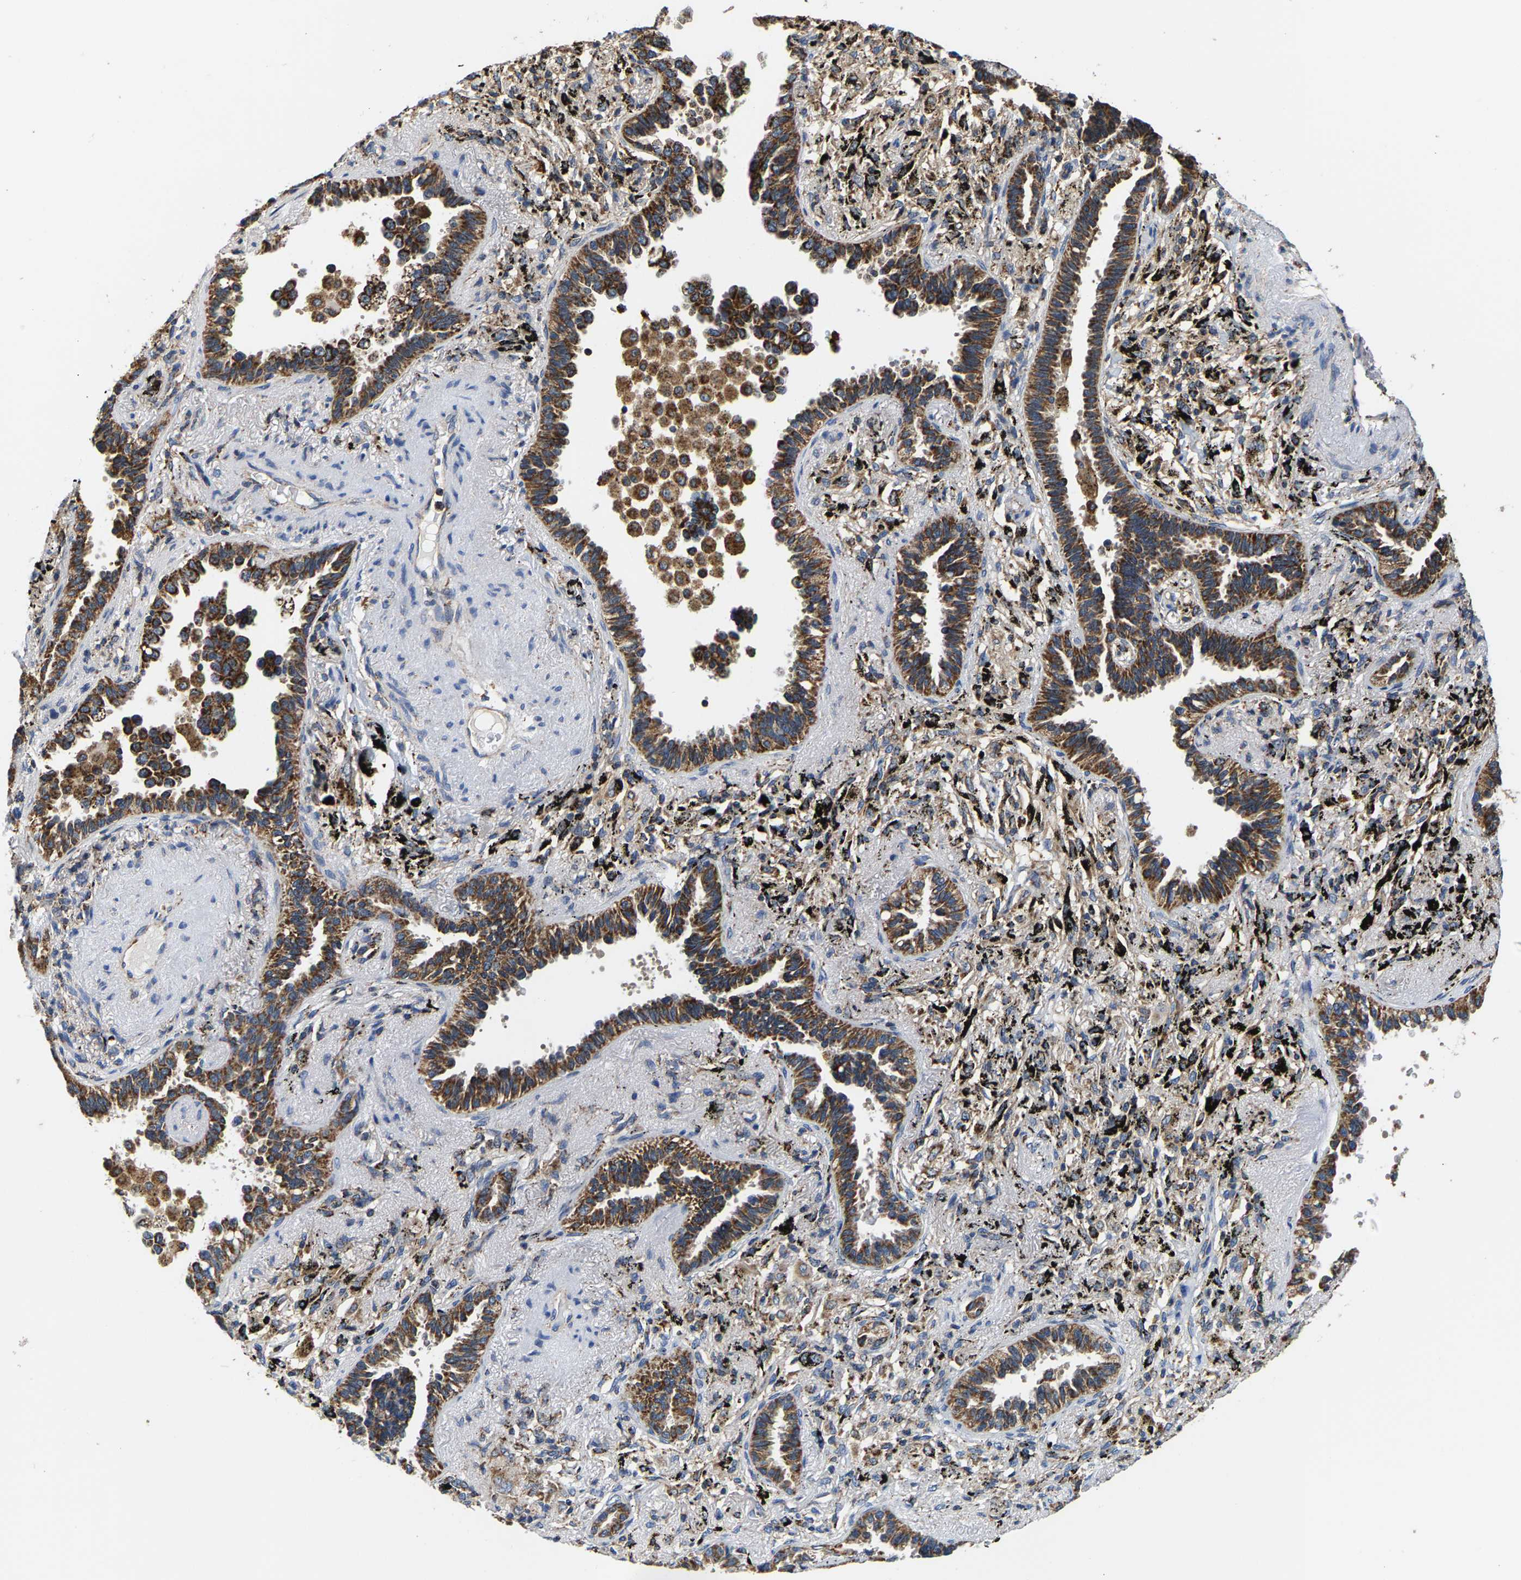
{"staining": {"intensity": "strong", "quantity": ">75%", "location": "cytoplasmic/membranous"}, "tissue": "lung cancer", "cell_type": "Tumor cells", "image_type": "cancer", "snomed": [{"axis": "morphology", "description": "Adenocarcinoma, NOS"}, {"axis": "topography", "description": "Lung"}], "caption": "Immunohistochemistry (IHC) photomicrograph of neoplastic tissue: lung adenocarcinoma stained using immunohistochemistry (IHC) reveals high levels of strong protein expression localized specifically in the cytoplasmic/membranous of tumor cells, appearing as a cytoplasmic/membranous brown color.", "gene": "SHMT2", "patient": {"sex": "male", "age": 59}}